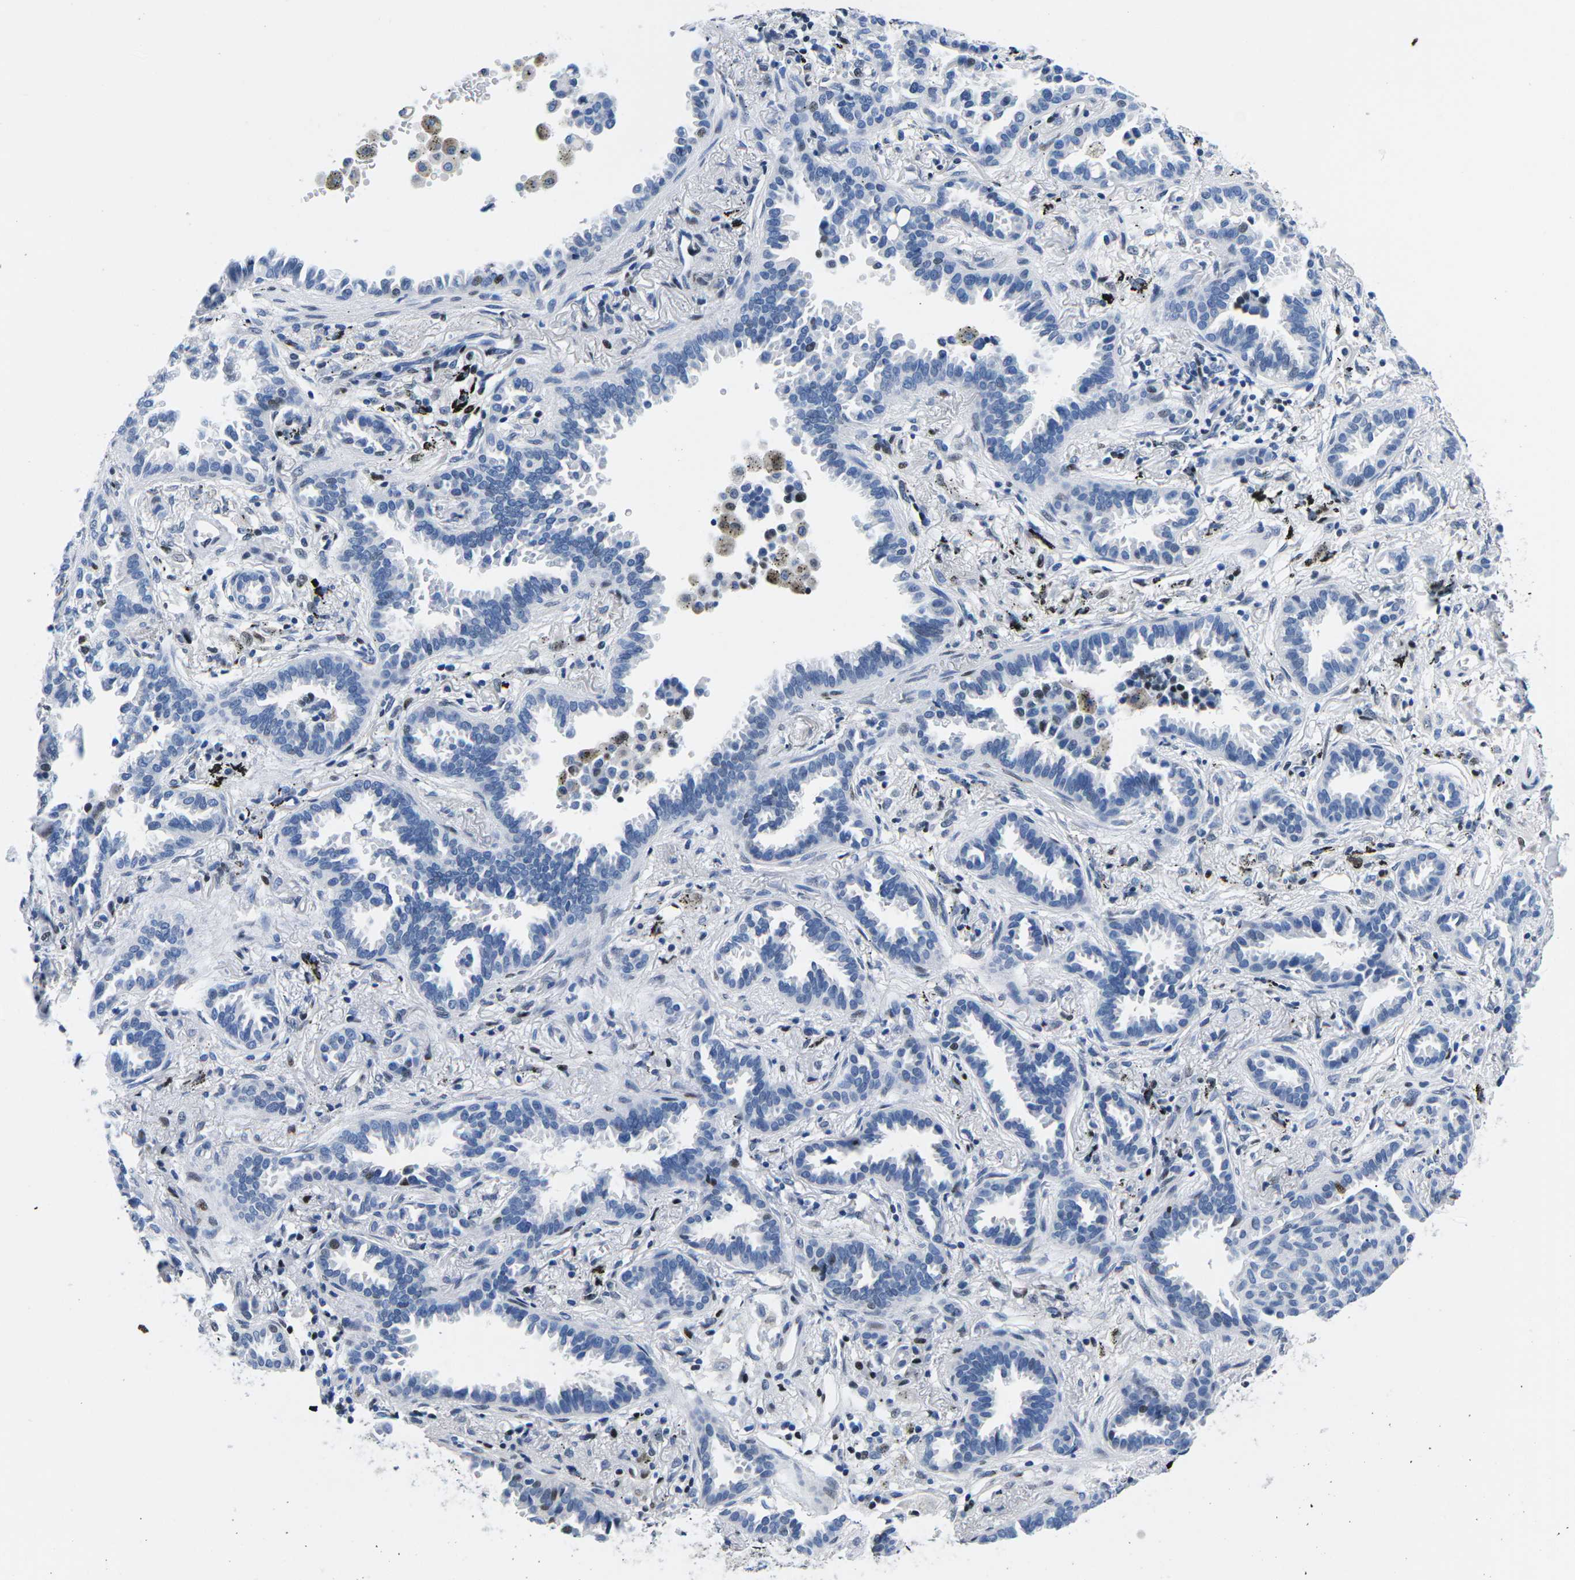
{"staining": {"intensity": "moderate", "quantity": "<25%", "location": "nuclear"}, "tissue": "lung cancer", "cell_type": "Tumor cells", "image_type": "cancer", "snomed": [{"axis": "morphology", "description": "Normal tissue, NOS"}, {"axis": "morphology", "description": "Adenocarcinoma, NOS"}, {"axis": "topography", "description": "Lung"}], "caption": "Protein analysis of adenocarcinoma (lung) tissue exhibits moderate nuclear expression in about <25% of tumor cells.", "gene": "ATF1", "patient": {"sex": "male", "age": 59}}